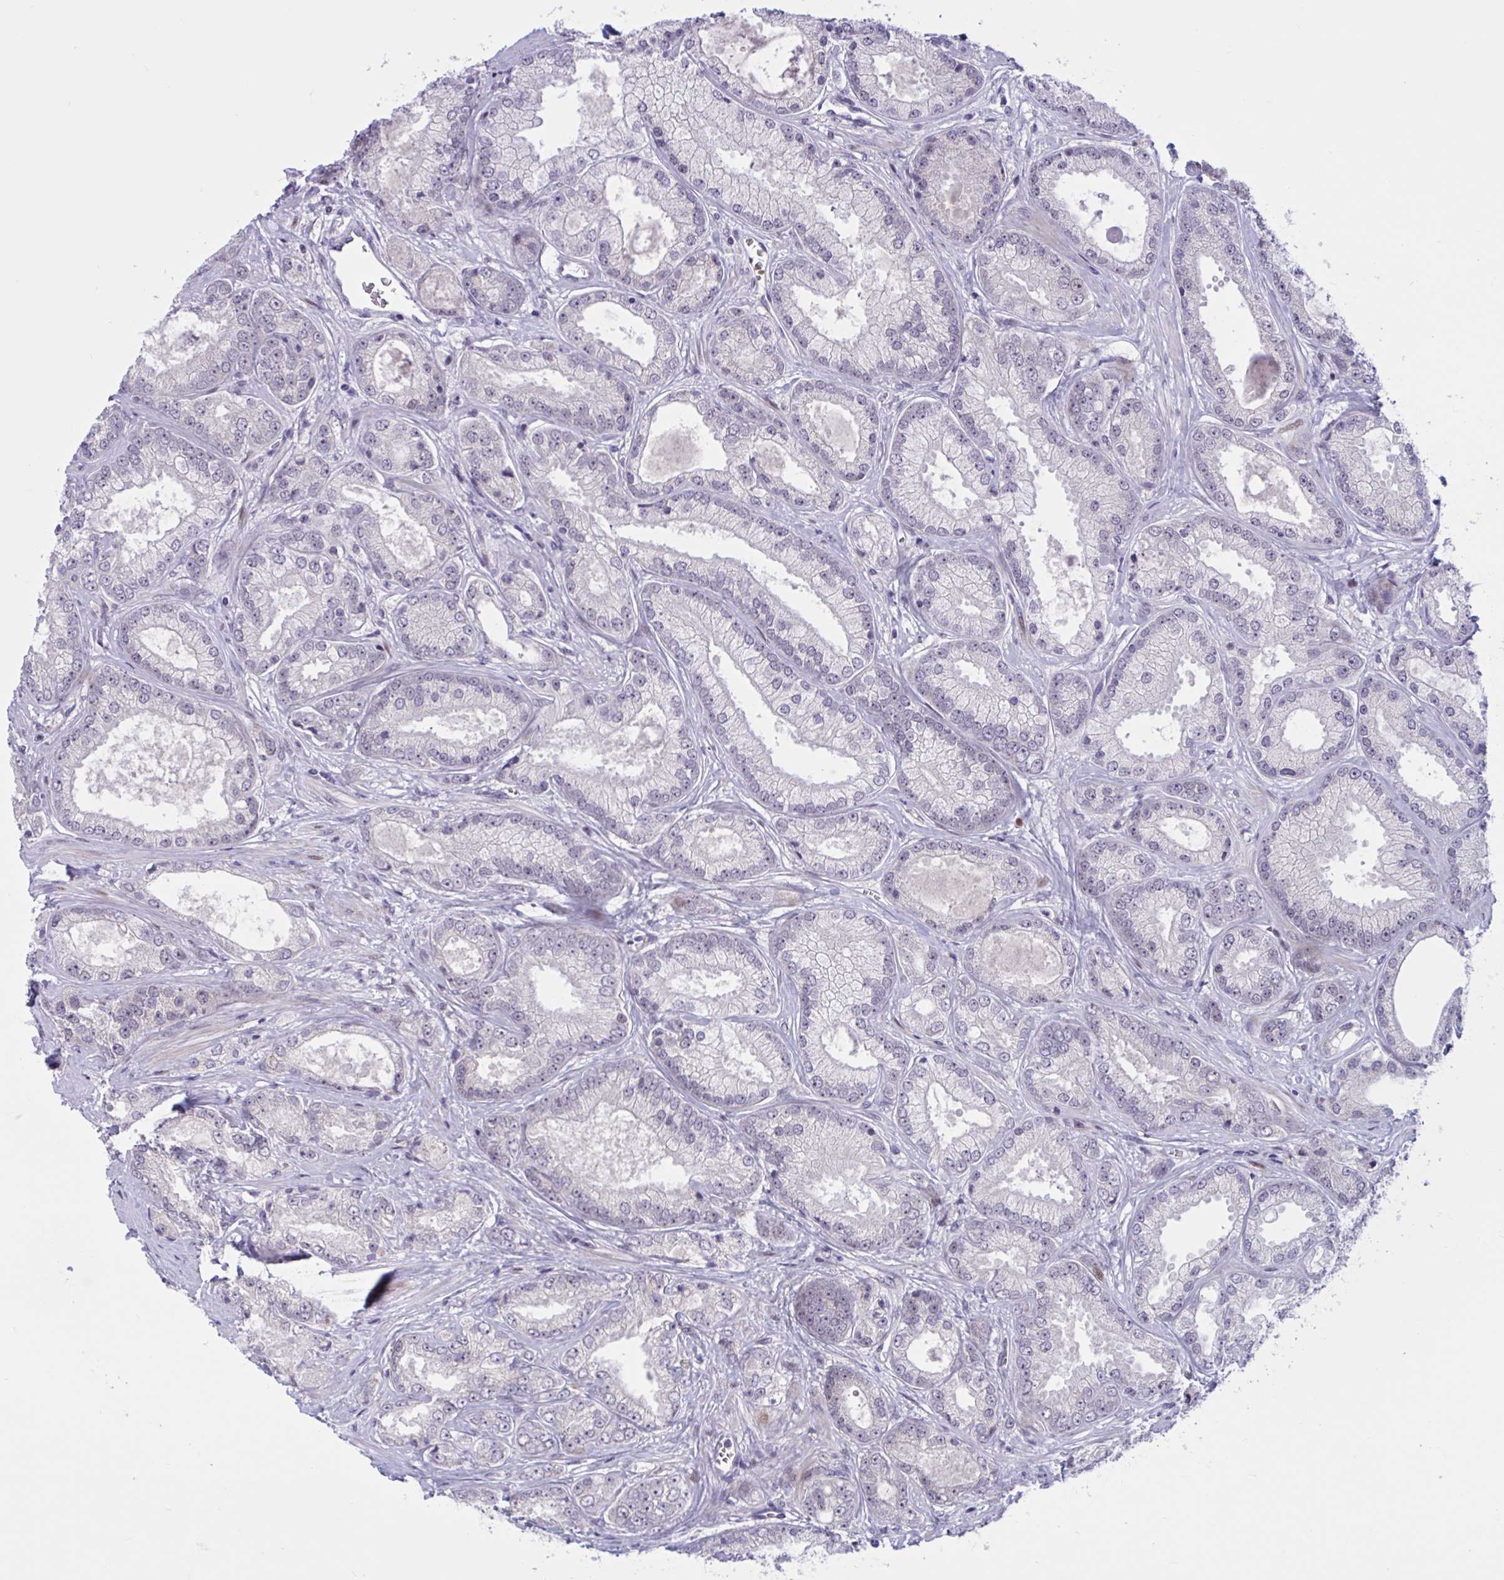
{"staining": {"intensity": "moderate", "quantity": "<25%", "location": "nuclear"}, "tissue": "prostate cancer", "cell_type": "Tumor cells", "image_type": "cancer", "snomed": [{"axis": "morphology", "description": "Adenocarcinoma, High grade"}, {"axis": "topography", "description": "Prostate"}], "caption": "Immunohistochemical staining of prostate adenocarcinoma (high-grade) demonstrates low levels of moderate nuclear positivity in approximately <25% of tumor cells. (brown staining indicates protein expression, while blue staining denotes nuclei).", "gene": "RBL1", "patient": {"sex": "male", "age": 67}}